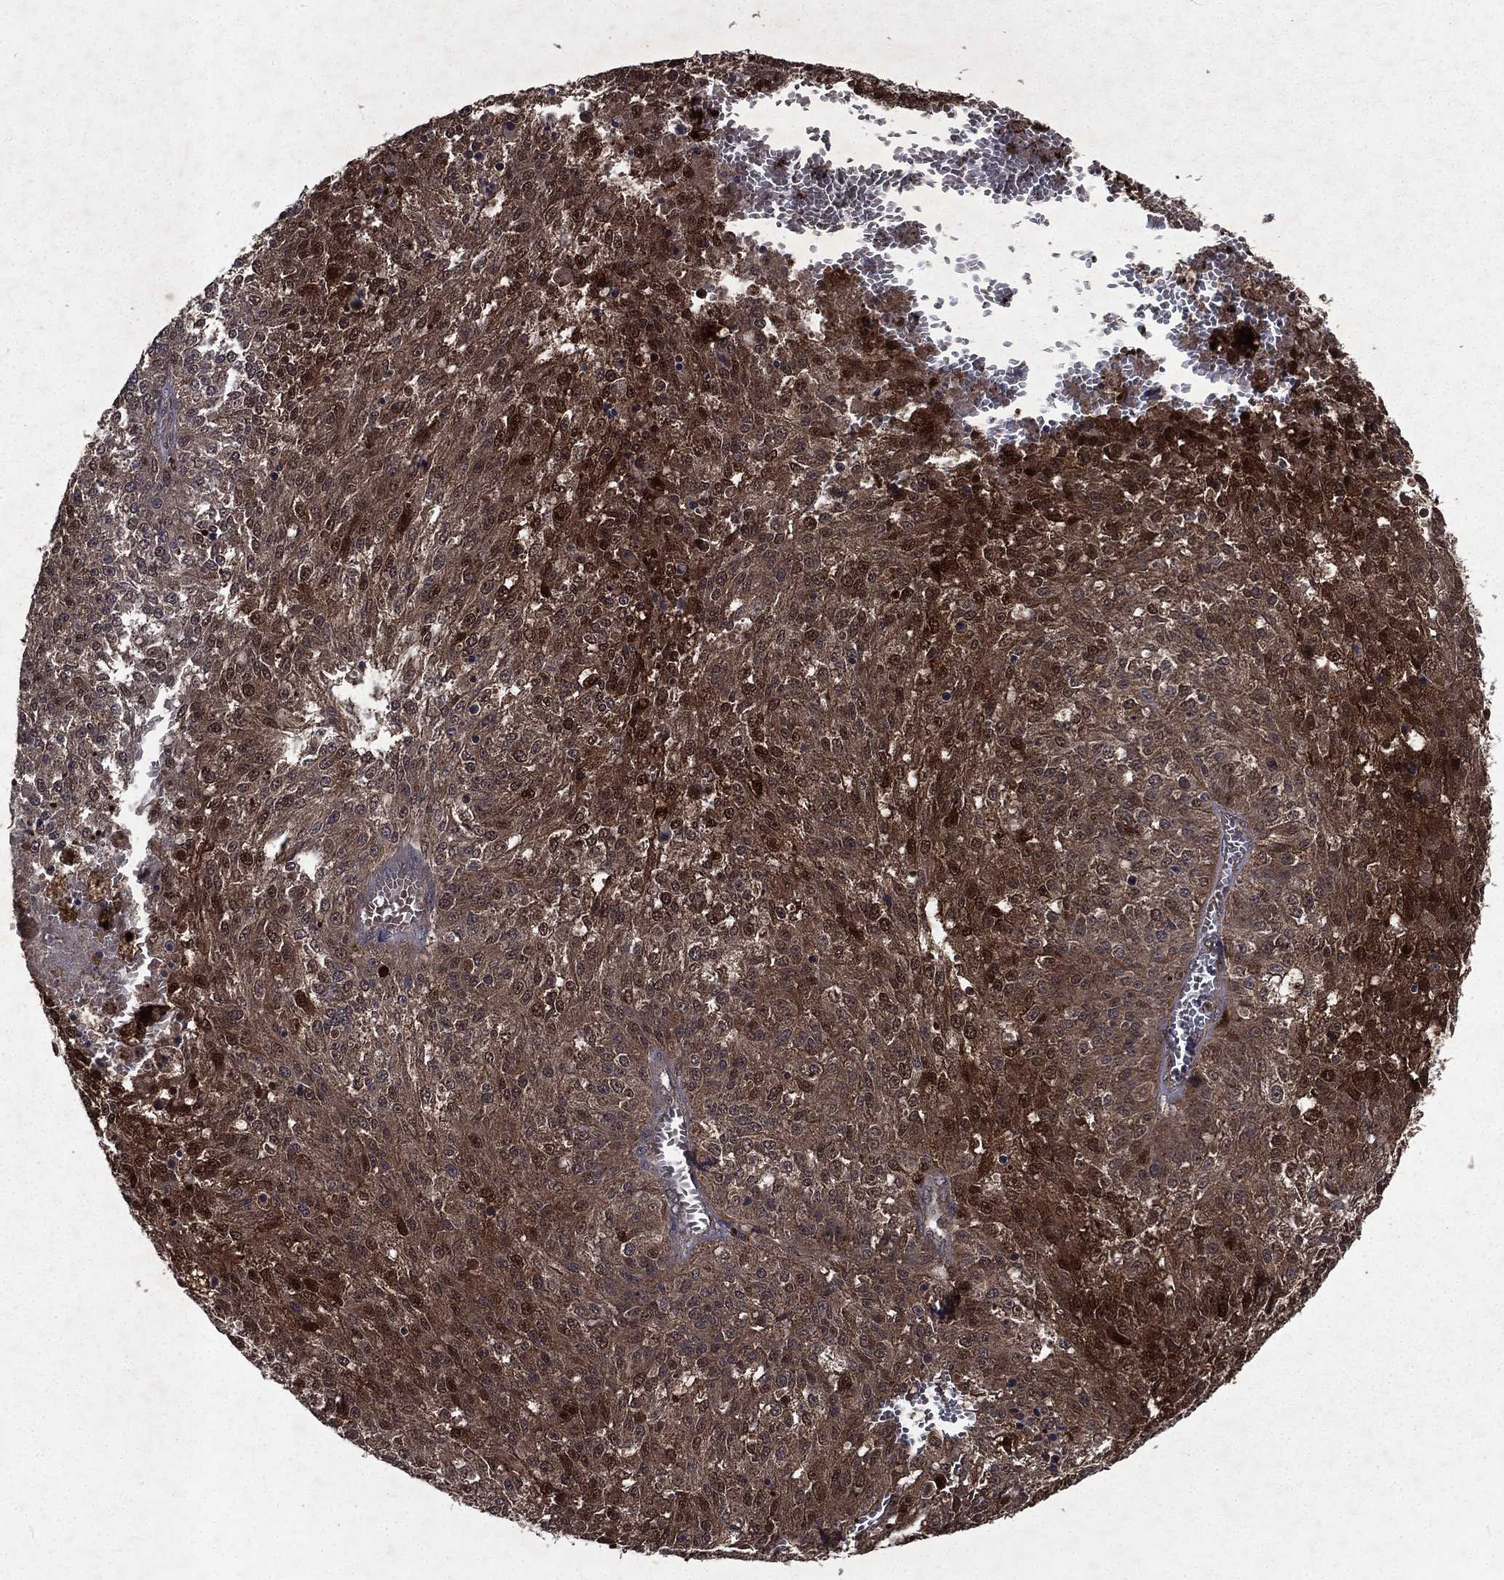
{"staining": {"intensity": "strong", "quantity": "<25%", "location": "cytoplasmic/membranous,nuclear"}, "tissue": "melanoma", "cell_type": "Tumor cells", "image_type": "cancer", "snomed": [{"axis": "morphology", "description": "Malignant melanoma, Metastatic site"}, {"axis": "topography", "description": "Lymph node"}], "caption": "A medium amount of strong cytoplasmic/membranous and nuclear positivity is seen in approximately <25% of tumor cells in melanoma tissue.", "gene": "FGD1", "patient": {"sex": "female", "age": 64}}